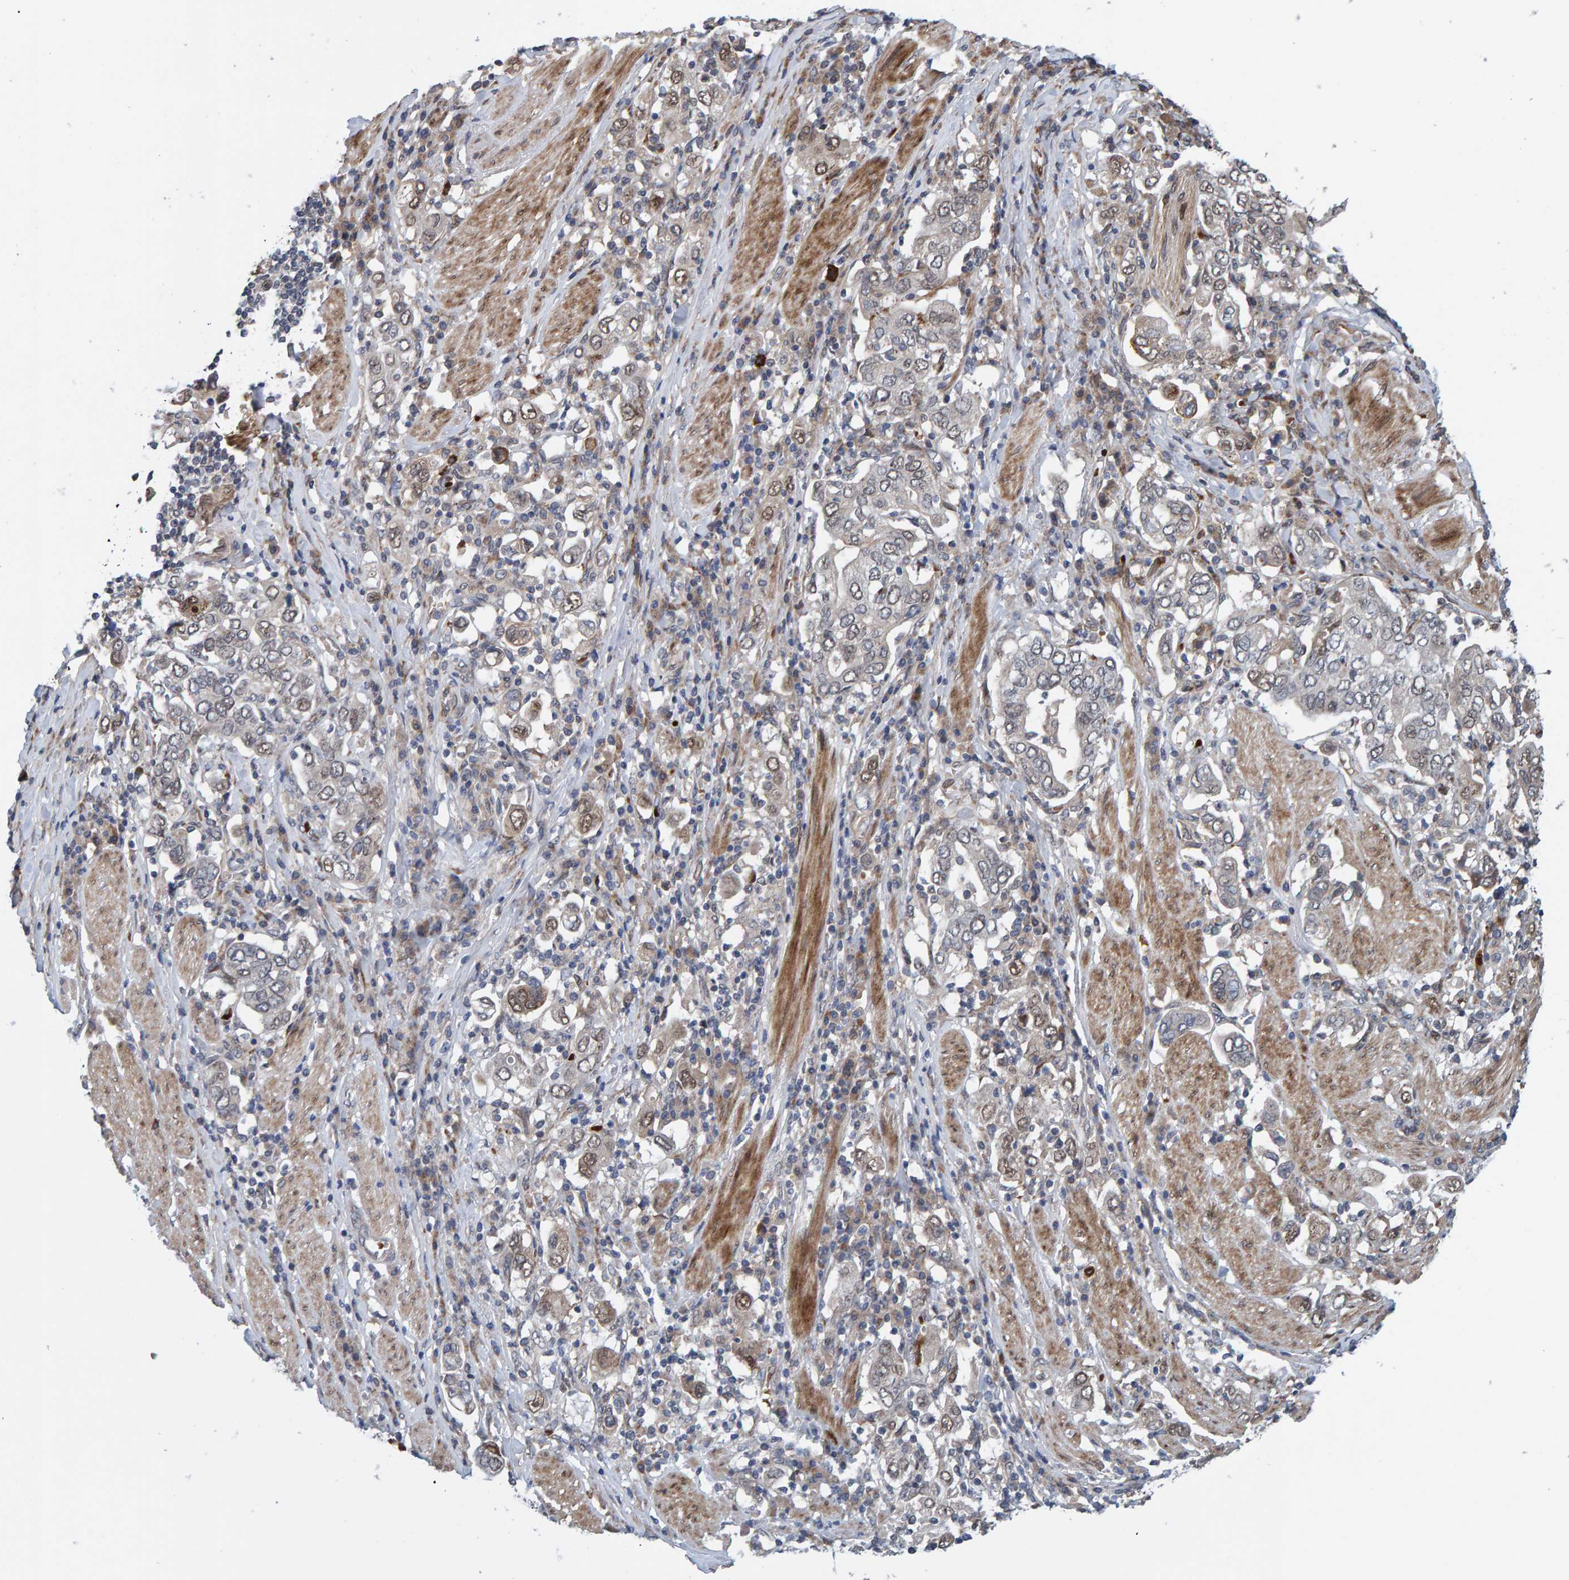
{"staining": {"intensity": "moderate", "quantity": "<25%", "location": "cytoplasmic/membranous,nuclear"}, "tissue": "stomach cancer", "cell_type": "Tumor cells", "image_type": "cancer", "snomed": [{"axis": "morphology", "description": "Adenocarcinoma, NOS"}, {"axis": "topography", "description": "Stomach, upper"}], "caption": "Human stomach cancer stained for a protein (brown) displays moderate cytoplasmic/membranous and nuclear positive staining in approximately <25% of tumor cells.", "gene": "MFSD6L", "patient": {"sex": "male", "age": 62}}